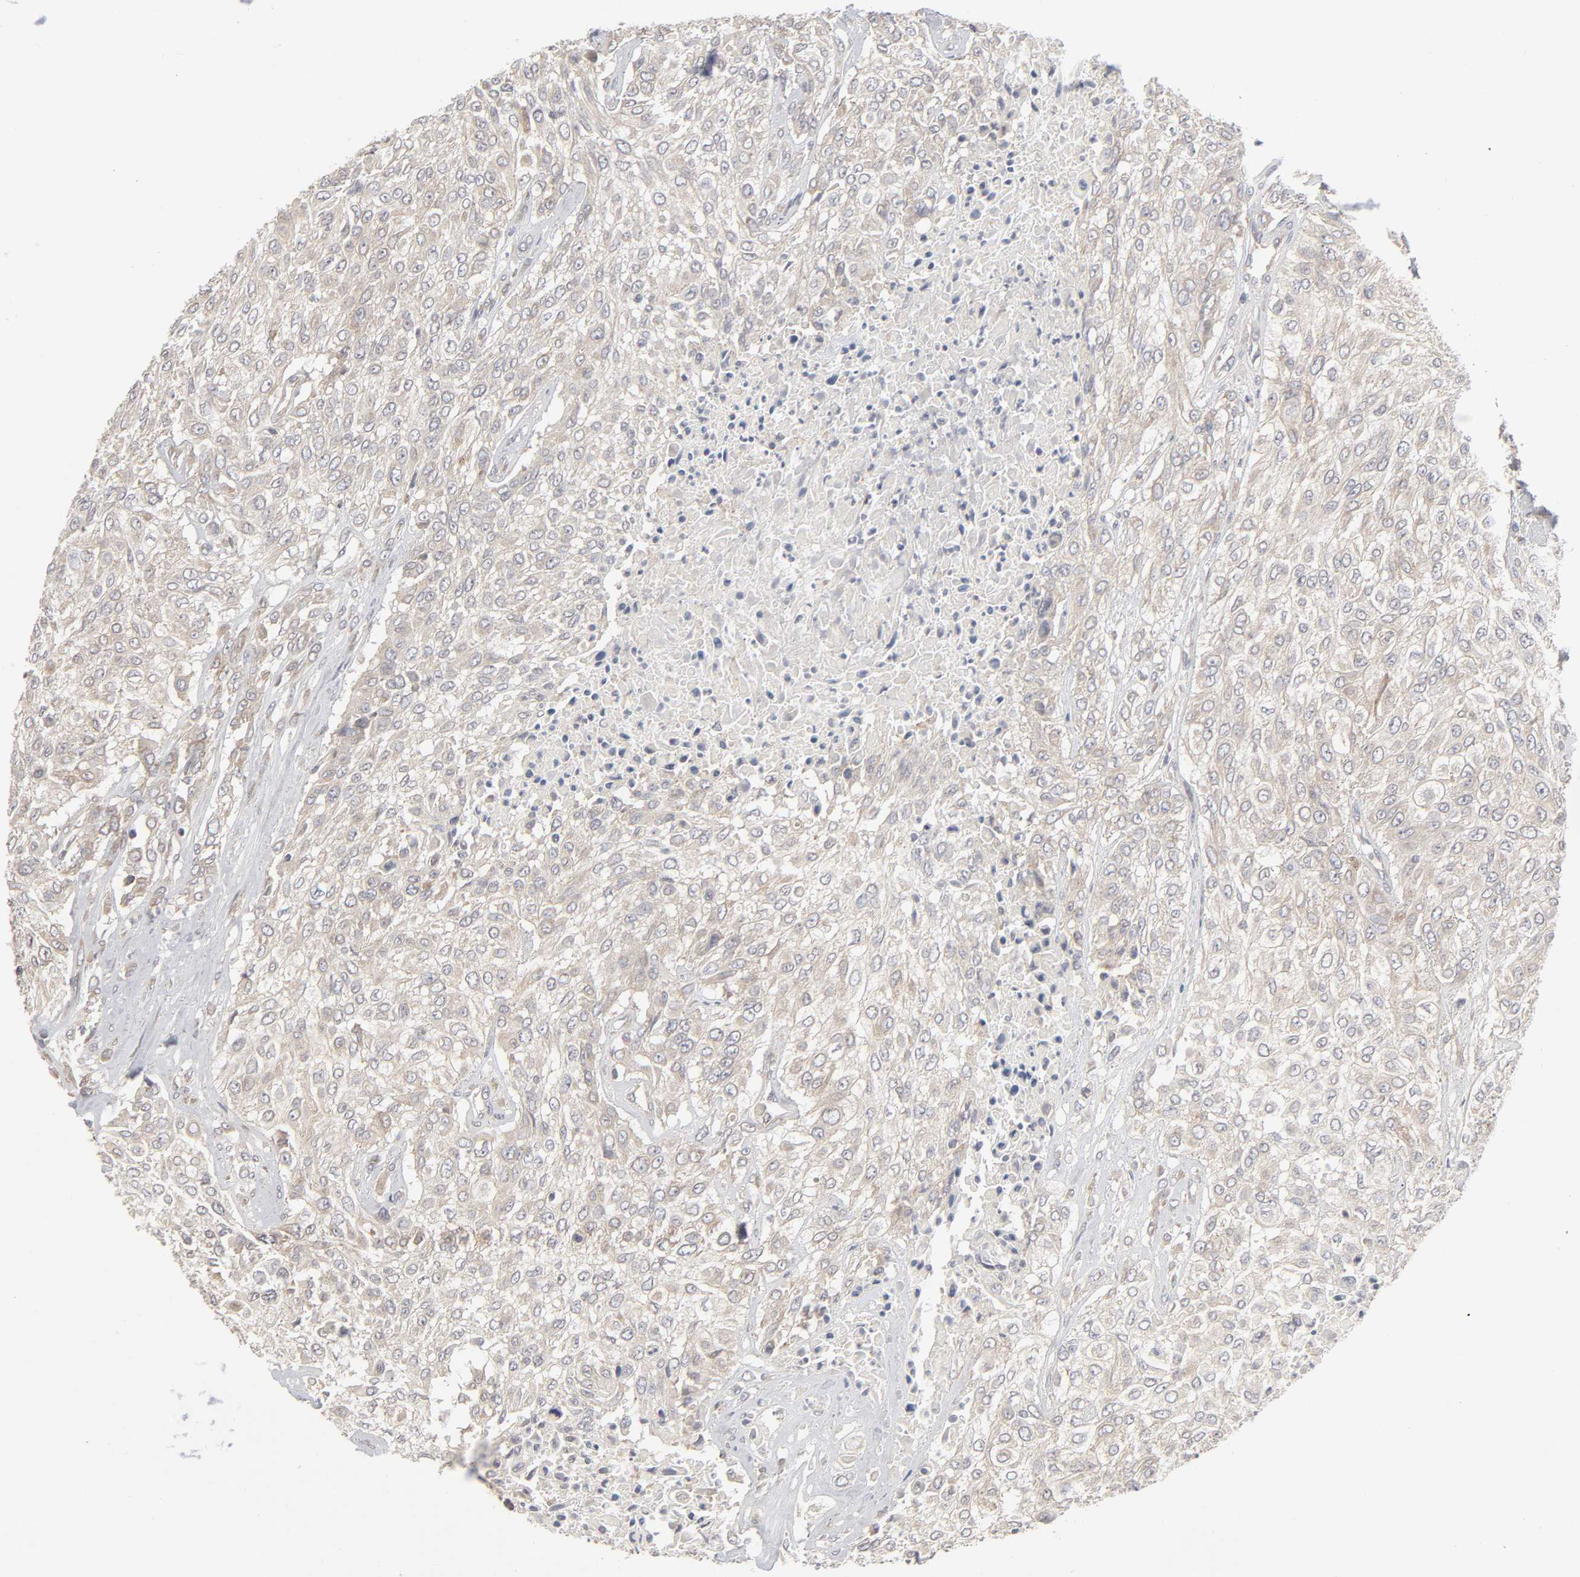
{"staining": {"intensity": "weak", "quantity": "25%-75%", "location": "cytoplasmic/membranous"}, "tissue": "urothelial cancer", "cell_type": "Tumor cells", "image_type": "cancer", "snomed": [{"axis": "morphology", "description": "Urothelial carcinoma, High grade"}, {"axis": "topography", "description": "Urinary bladder"}], "caption": "About 25%-75% of tumor cells in urothelial carcinoma (high-grade) reveal weak cytoplasmic/membranous protein positivity as visualized by brown immunohistochemical staining.", "gene": "IL4R", "patient": {"sex": "male", "age": 57}}